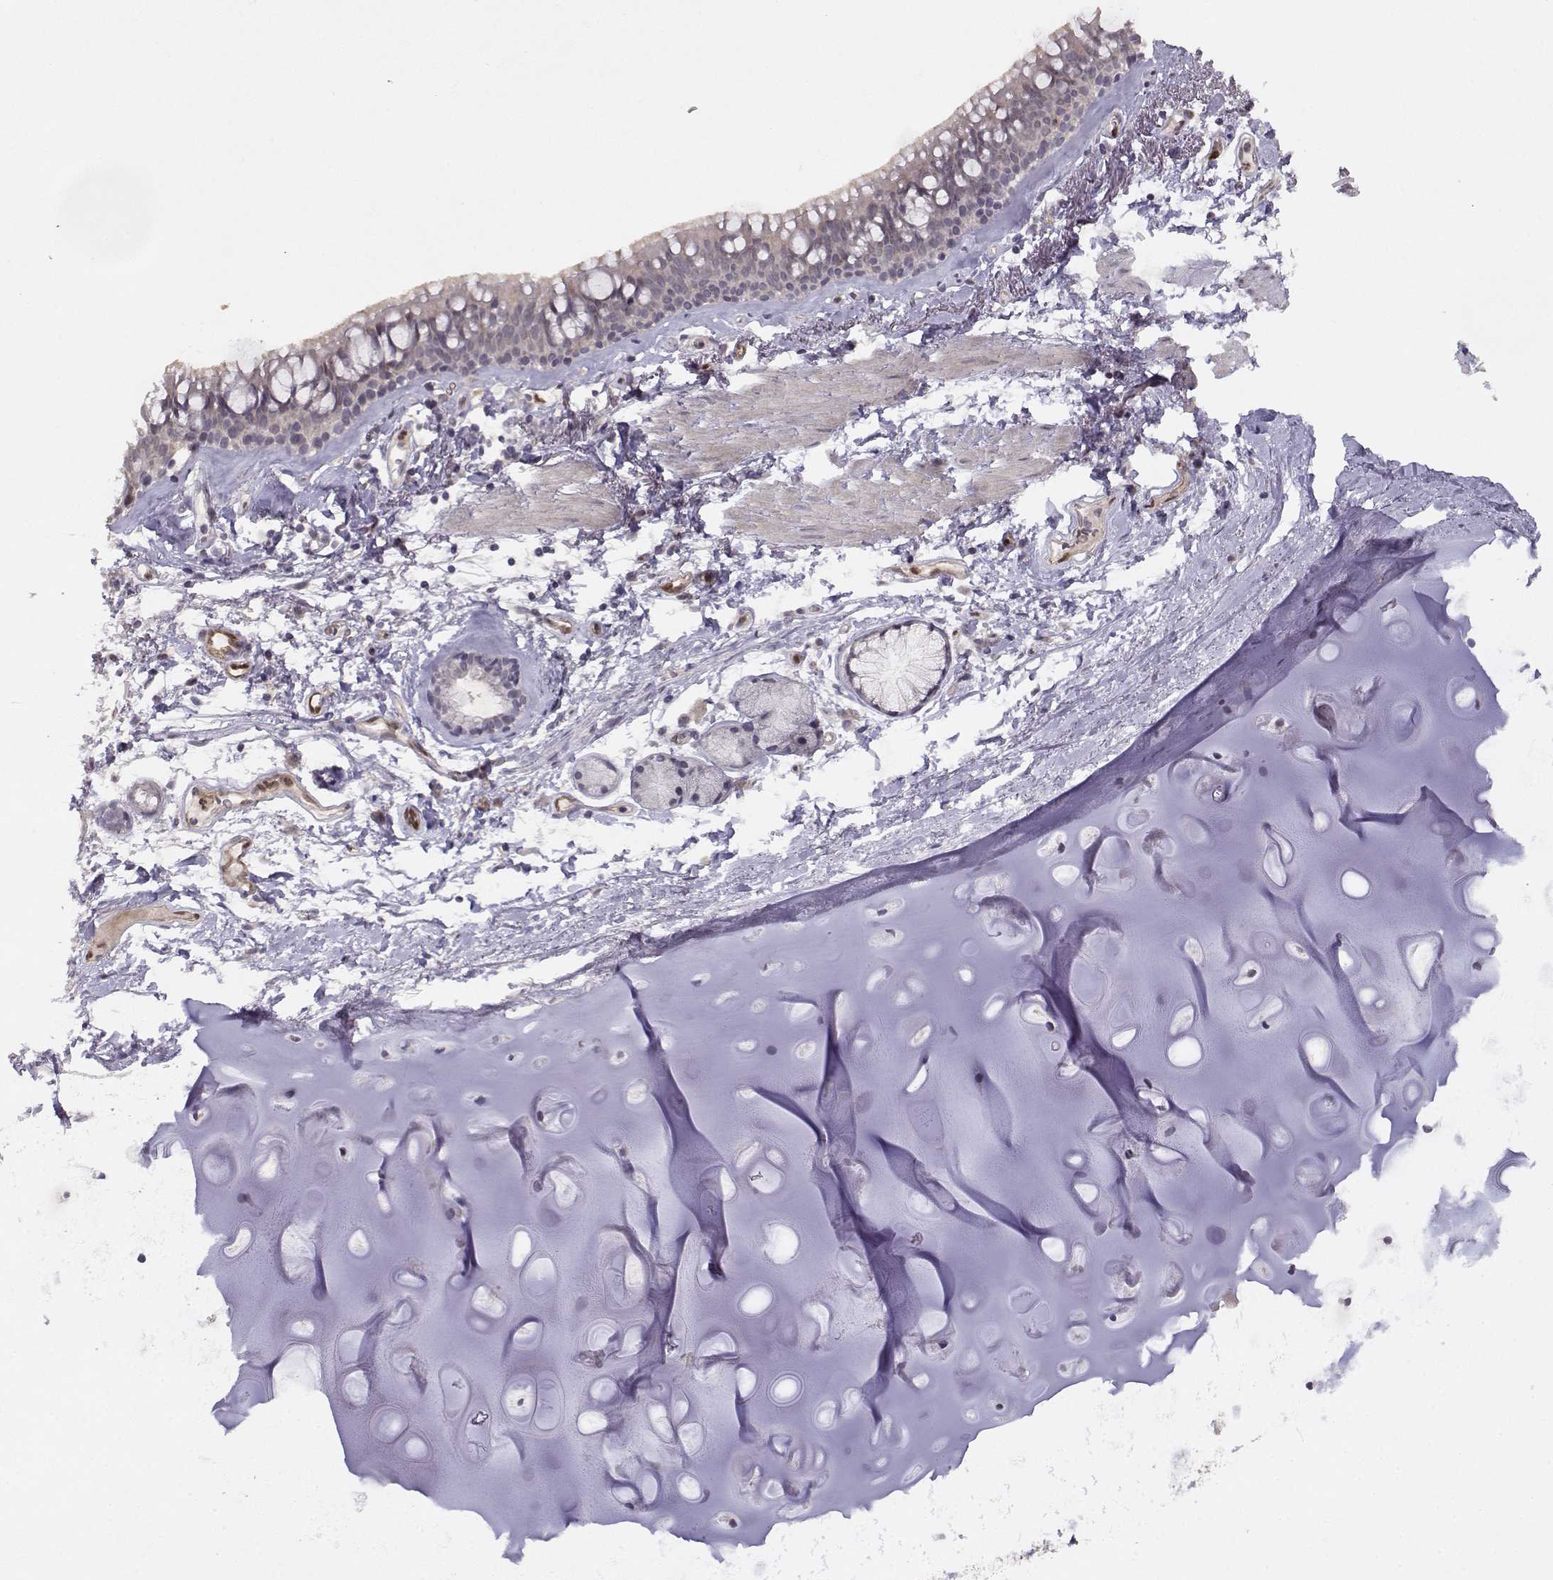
{"staining": {"intensity": "negative", "quantity": "none", "location": "none"}, "tissue": "bronchus", "cell_type": "Respiratory epithelial cells", "image_type": "normal", "snomed": [{"axis": "morphology", "description": "Normal tissue, NOS"}, {"axis": "morphology", "description": "Squamous cell carcinoma, NOS"}, {"axis": "topography", "description": "Cartilage tissue"}, {"axis": "topography", "description": "Bronchus"}], "caption": "Image shows no significant protein positivity in respiratory epithelial cells of benign bronchus.", "gene": "BMX", "patient": {"sex": "male", "age": 72}}